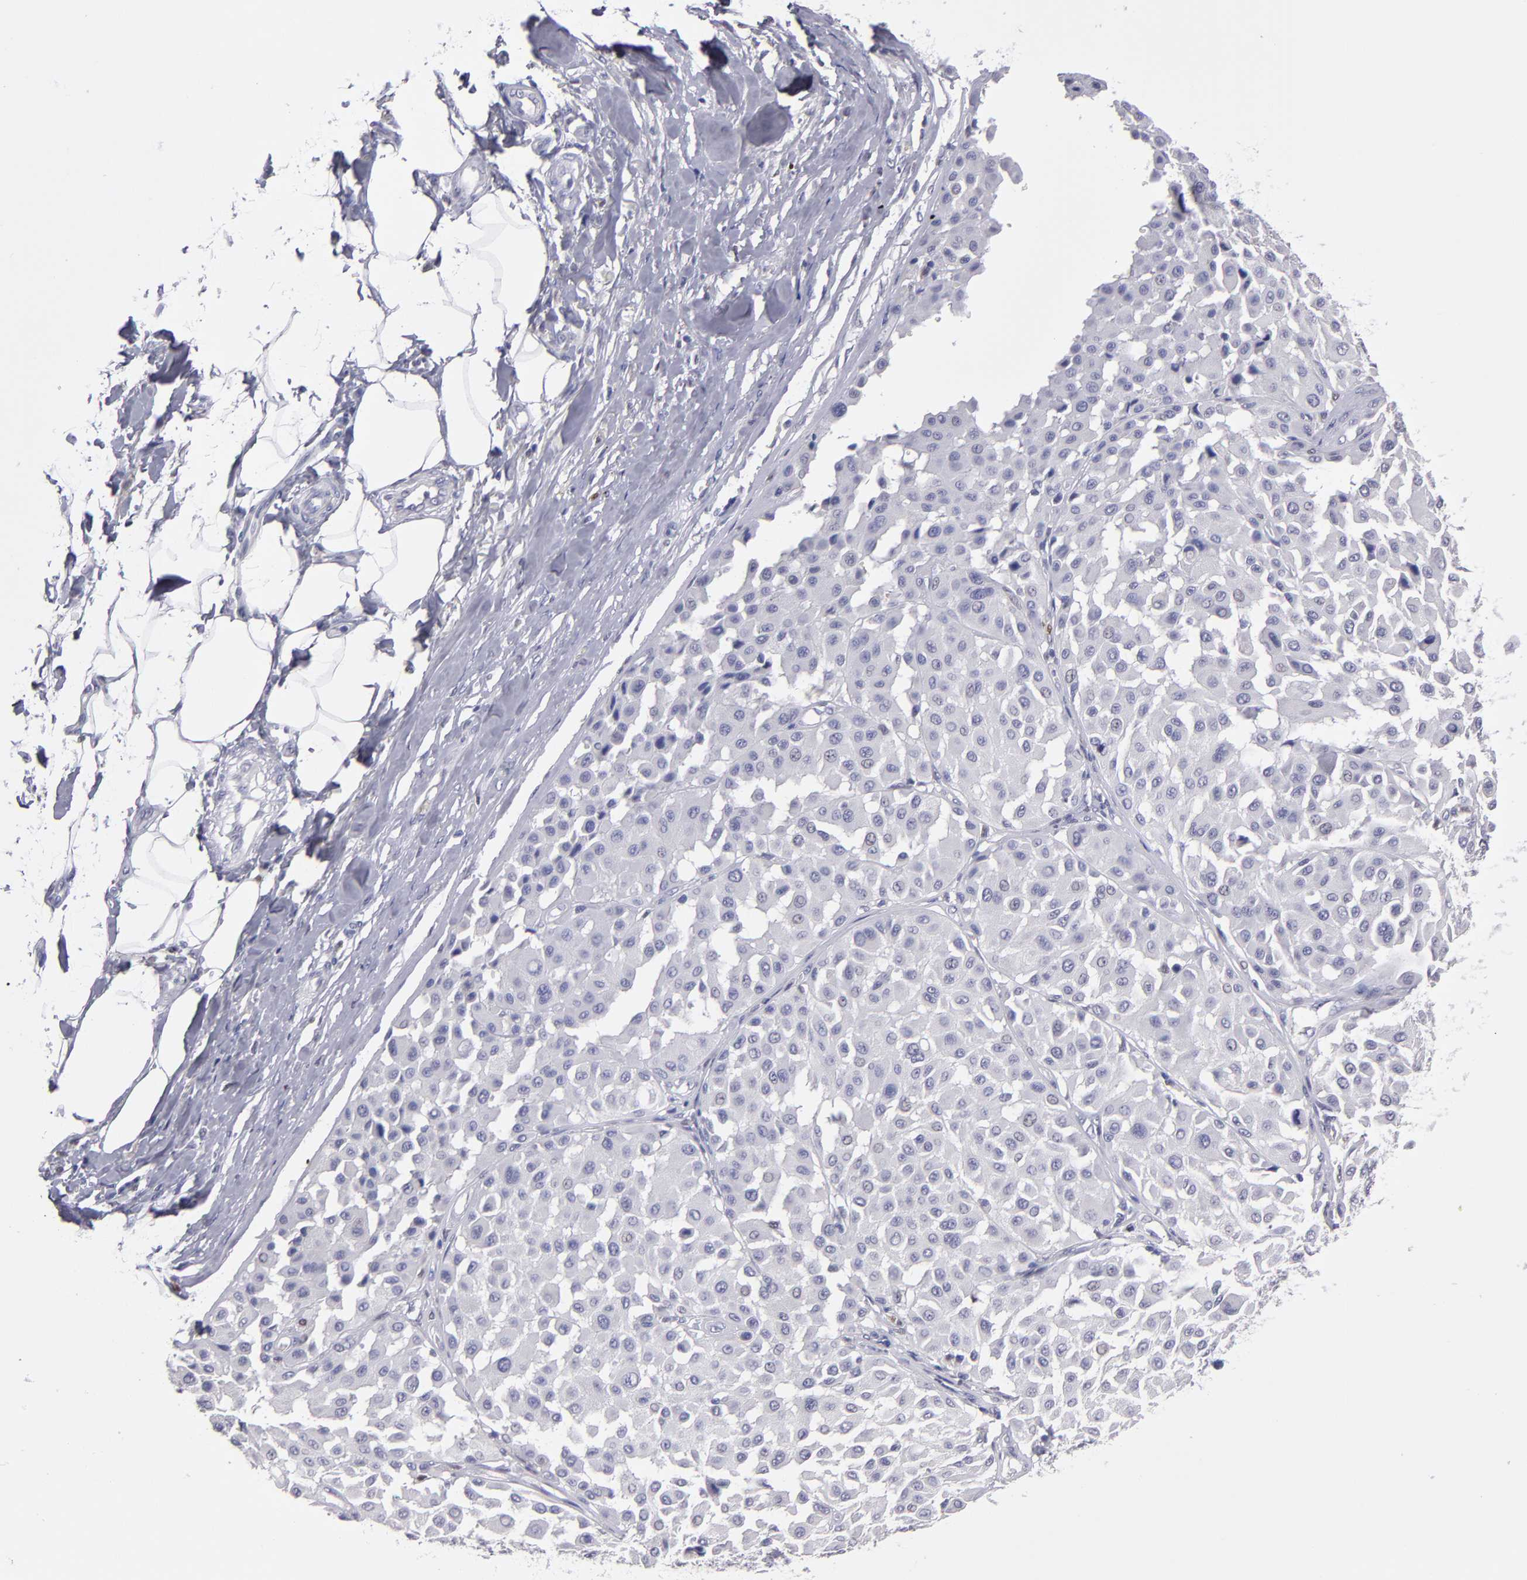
{"staining": {"intensity": "negative", "quantity": "none", "location": "none"}, "tissue": "melanoma", "cell_type": "Tumor cells", "image_type": "cancer", "snomed": [{"axis": "morphology", "description": "Malignant melanoma, Metastatic site"}, {"axis": "topography", "description": "Soft tissue"}], "caption": "IHC image of human malignant melanoma (metastatic site) stained for a protein (brown), which exhibits no expression in tumor cells.", "gene": "IRF8", "patient": {"sex": "male", "age": 41}}